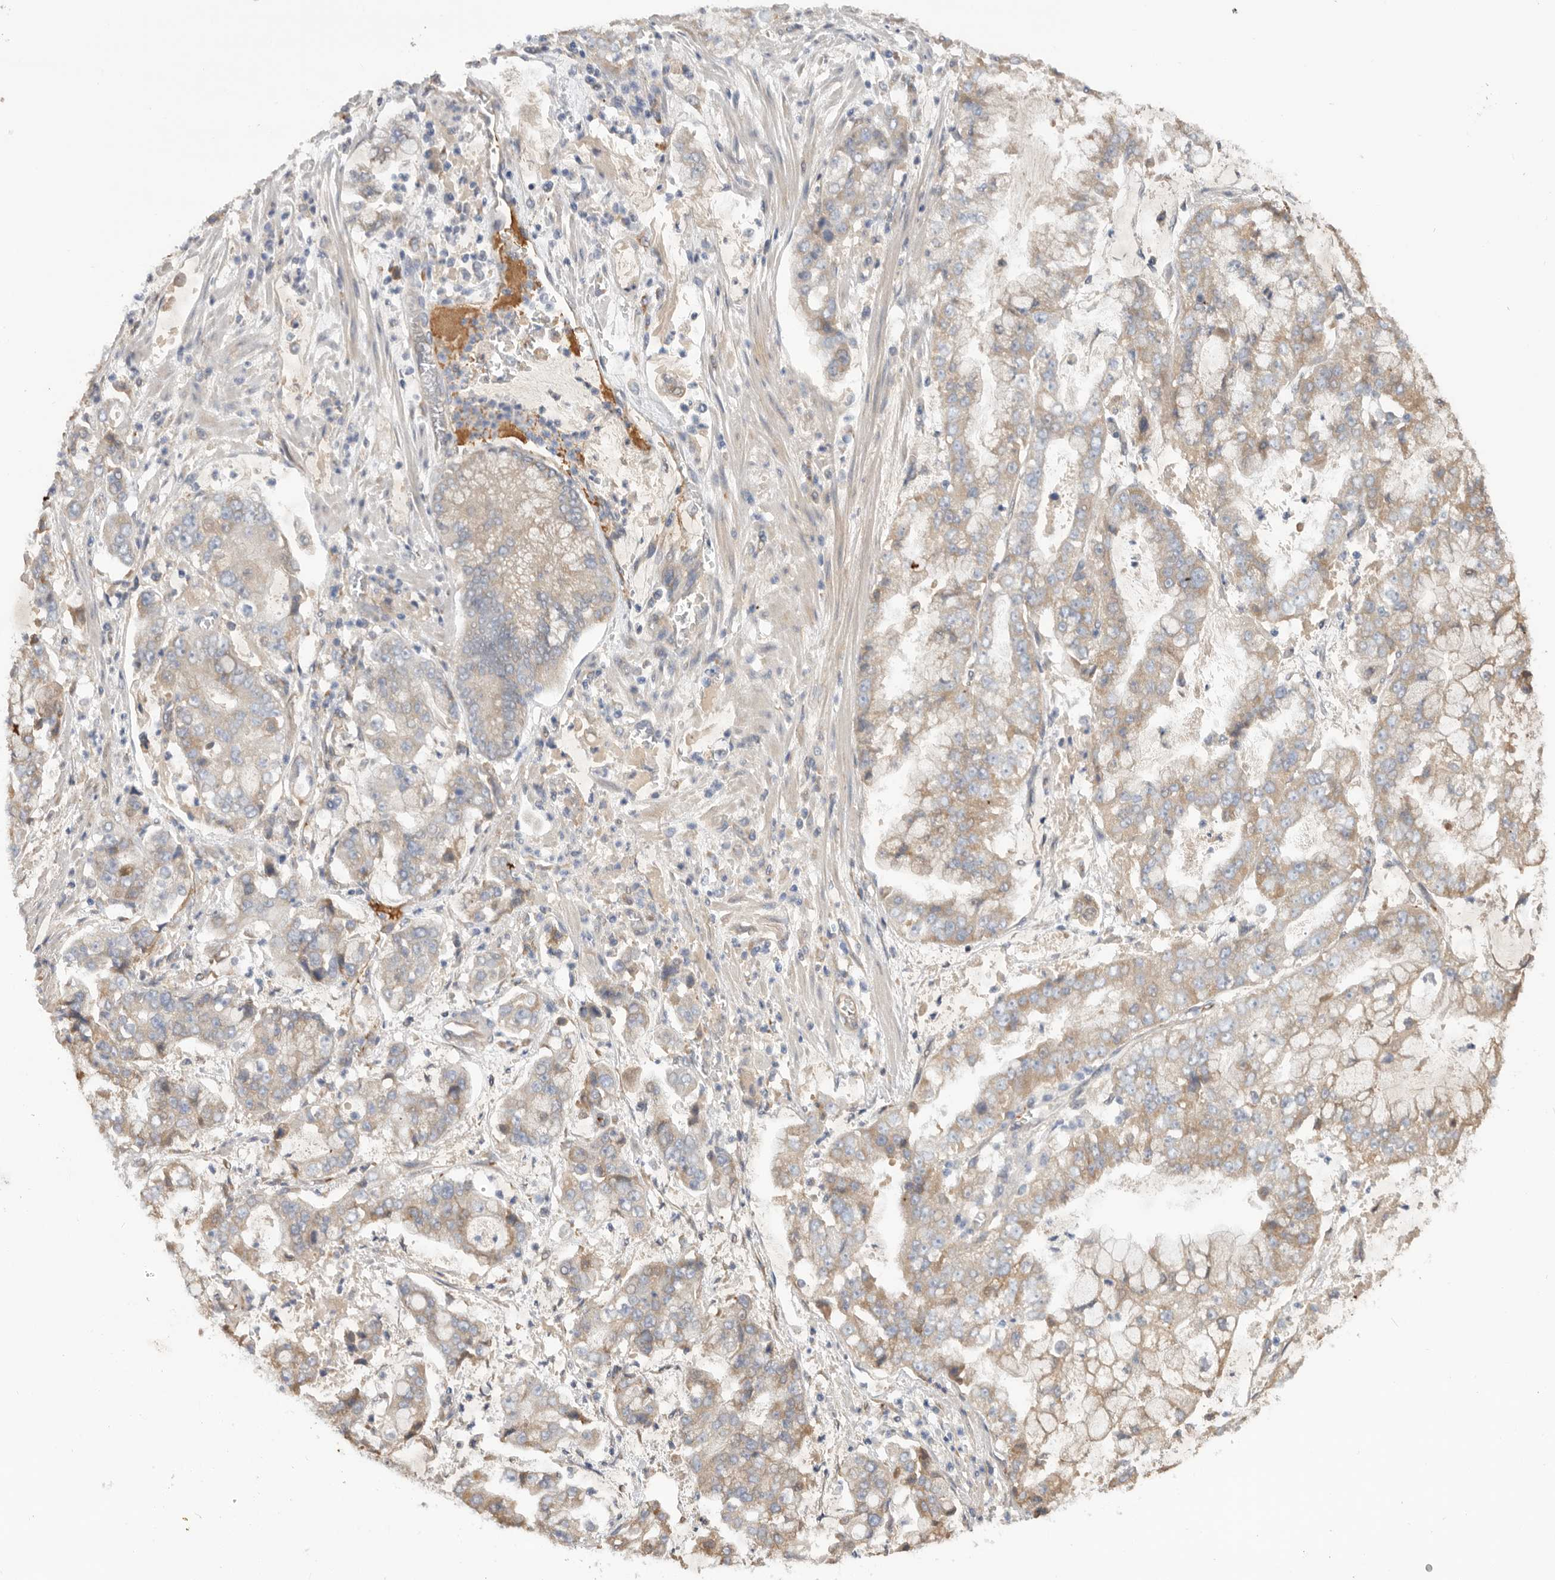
{"staining": {"intensity": "weak", "quantity": "25%-75%", "location": "cytoplasmic/membranous"}, "tissue": "stomach cancer", "cell_type": "Tumor cells", "image_type": "cancer", "snomed": [{"axis": "morphology", "description": "Adenocarcinoma, NOS"}, {"axis": "topography", "description": "Stomach"}], "caption": "This image displays immunohistochemistry (IHC) staining of human adenocarcinoma (stomach), with low weak cytoplasmic/membranous staining in about 25%-75% of tumor cells.", "gene": "CDC42BPB", "patient": {"sex": "male", "age": 76}}